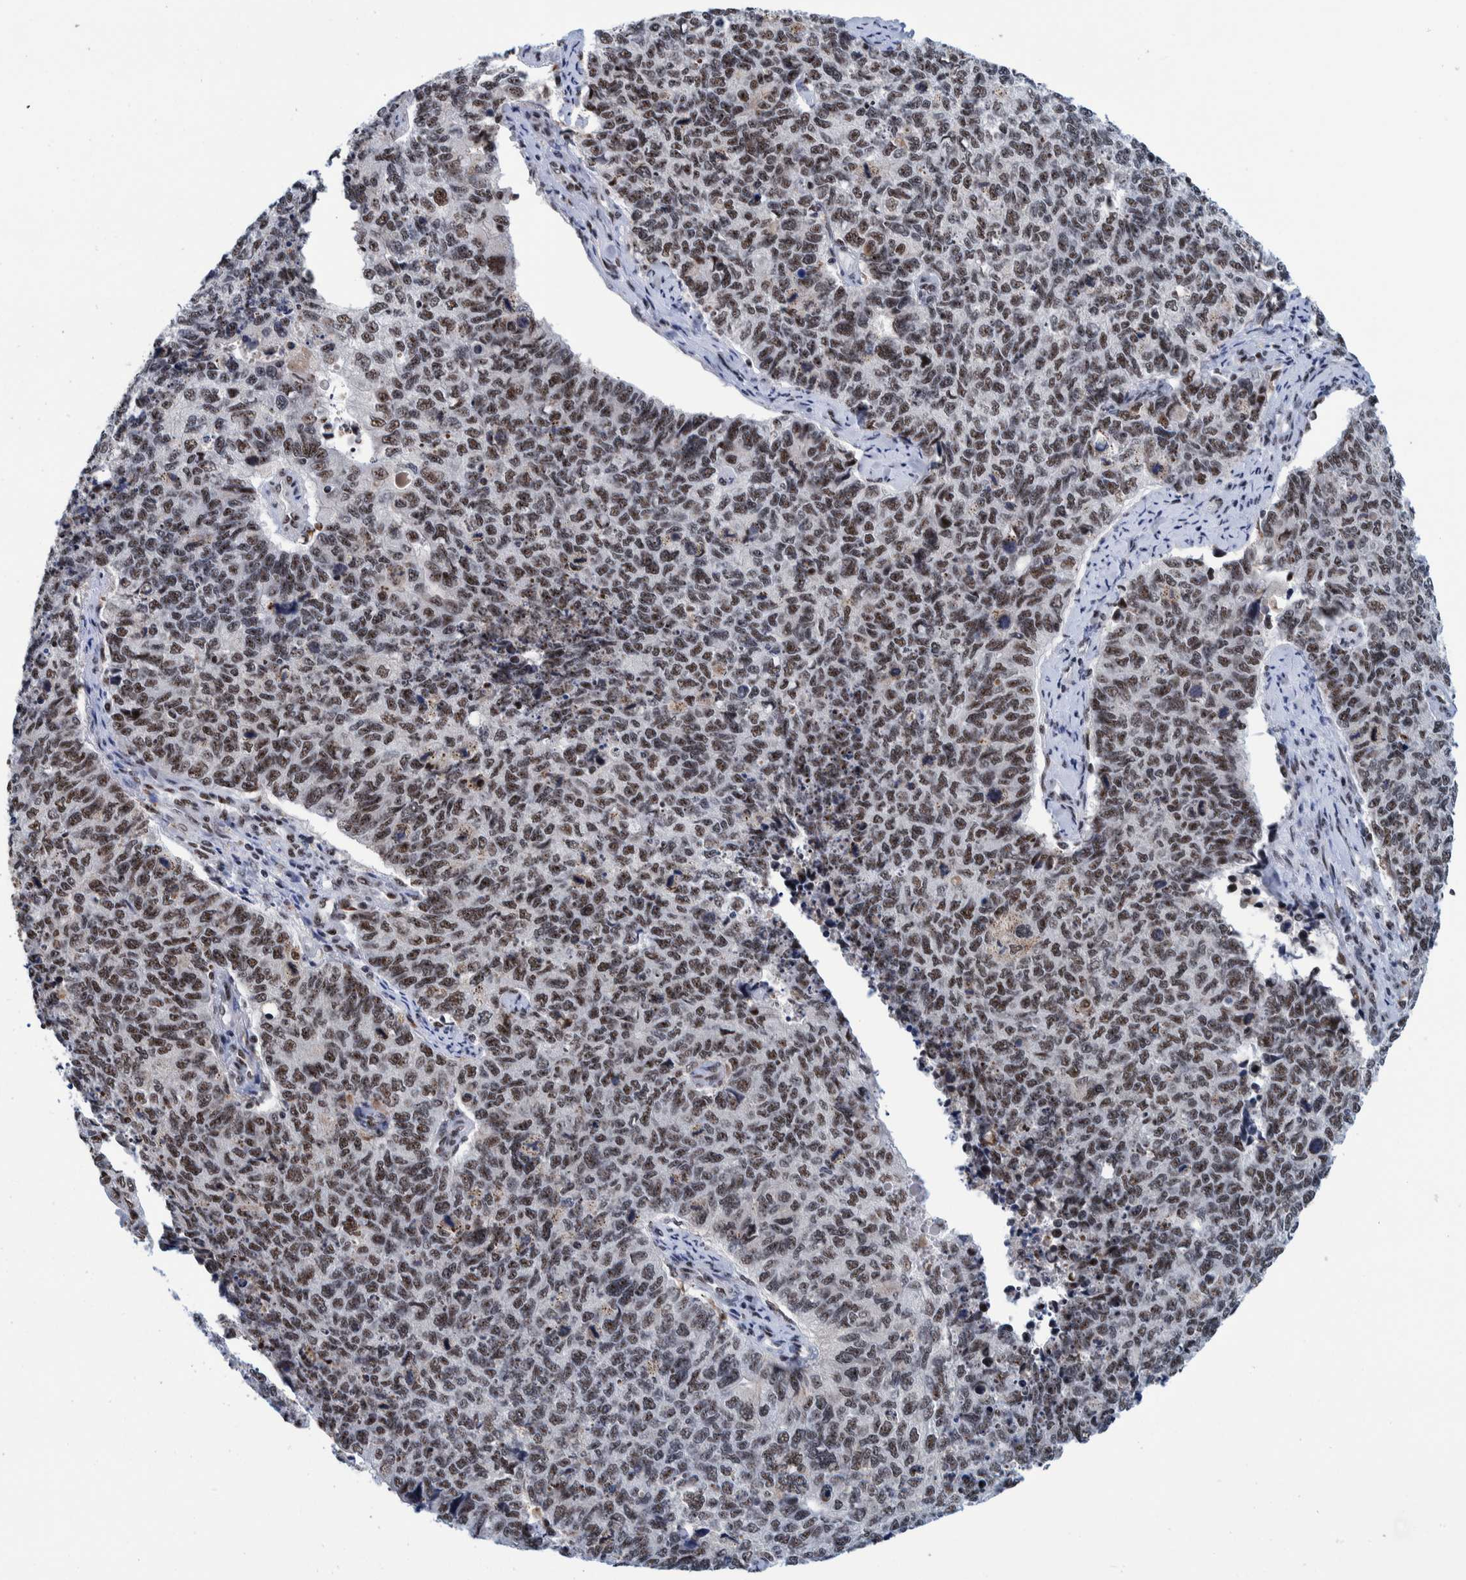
{"staining": {"intensity": "moderate", "quantity": ">75%", "location": "nuclear"}, "tissue": "cervical cancer", "cell_type": "Tumor cells", "image_type": "cancer", "snomed": [{"axis": "morphology", "description": "Squamous cell carcinoma, NOS"}, {"axis": "topography", "description": "Cervix"}], "caption": "An image showing moderate nuclear expression in approximately >75% of tumor cells in cervical cancer (squamous cell carcinoma), as visualized by brown immunohistochemical staining.", "gene": "EFTUD2", "patient": {"sex": "female", "age": 63}}